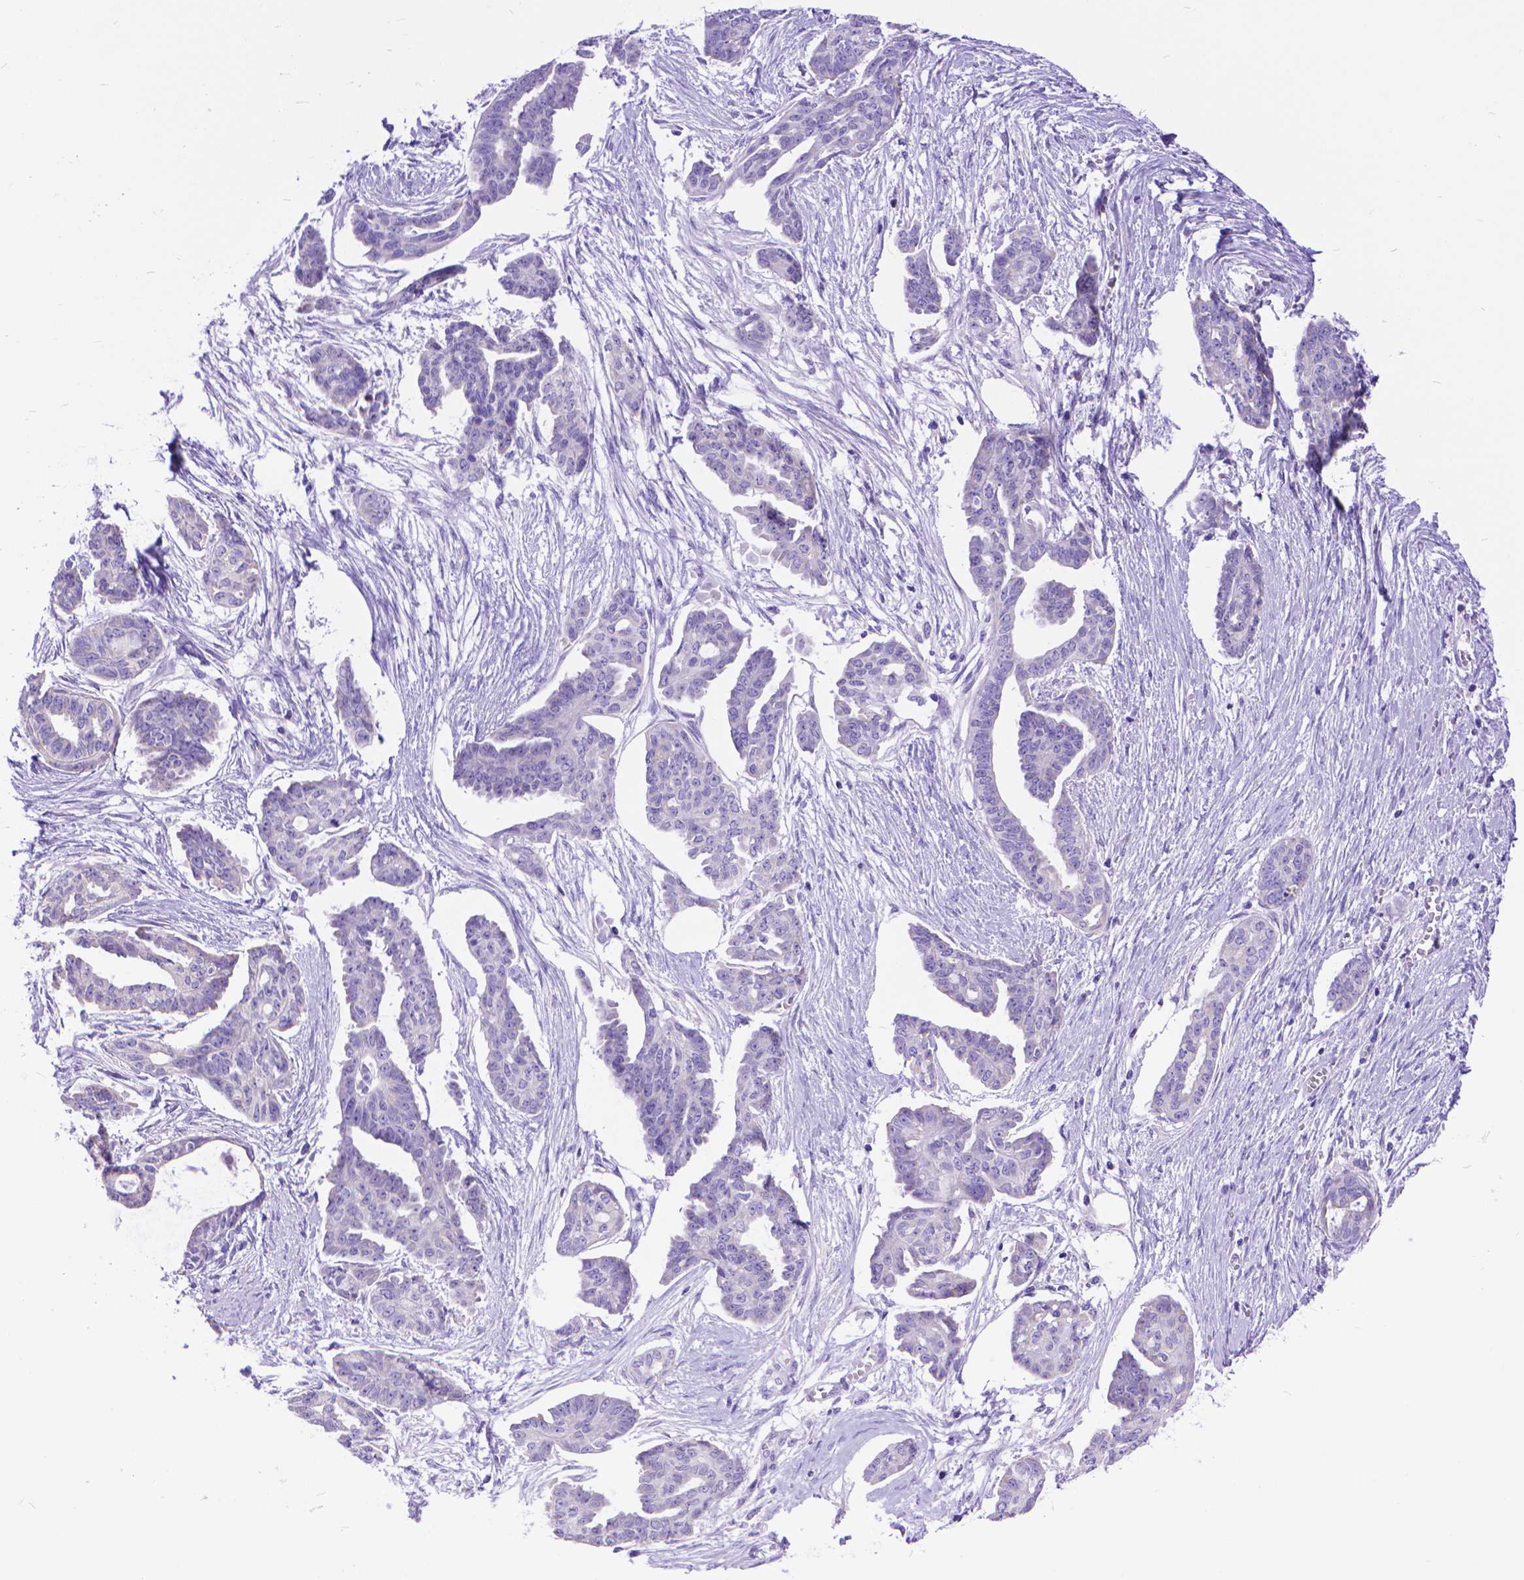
{"staining": {"intensity": "negative", "quantity": "none", "location": "none"}, "tissue": "ovarian cancer", "cell_type": "Tumor cells", "image_type": "cancer", "snomed": [{"axis": "morphology", "description": "Cystadenocarcinoma, serous, NOS"}, {"axis": "topography", "description": "Ovary"}], "caption": "Serous cystadenocarcinoma (ovarian) was stained to show a protein in brown. There is no significant positivity in tumor cells. The staining is performed using DAB (3,3'-diaminobenzidine) brown chromogen with nuclei counter-stained in using hematoxylin.", "gene": "DHRS2", "patient": {"sex": "female", "age": 71}}